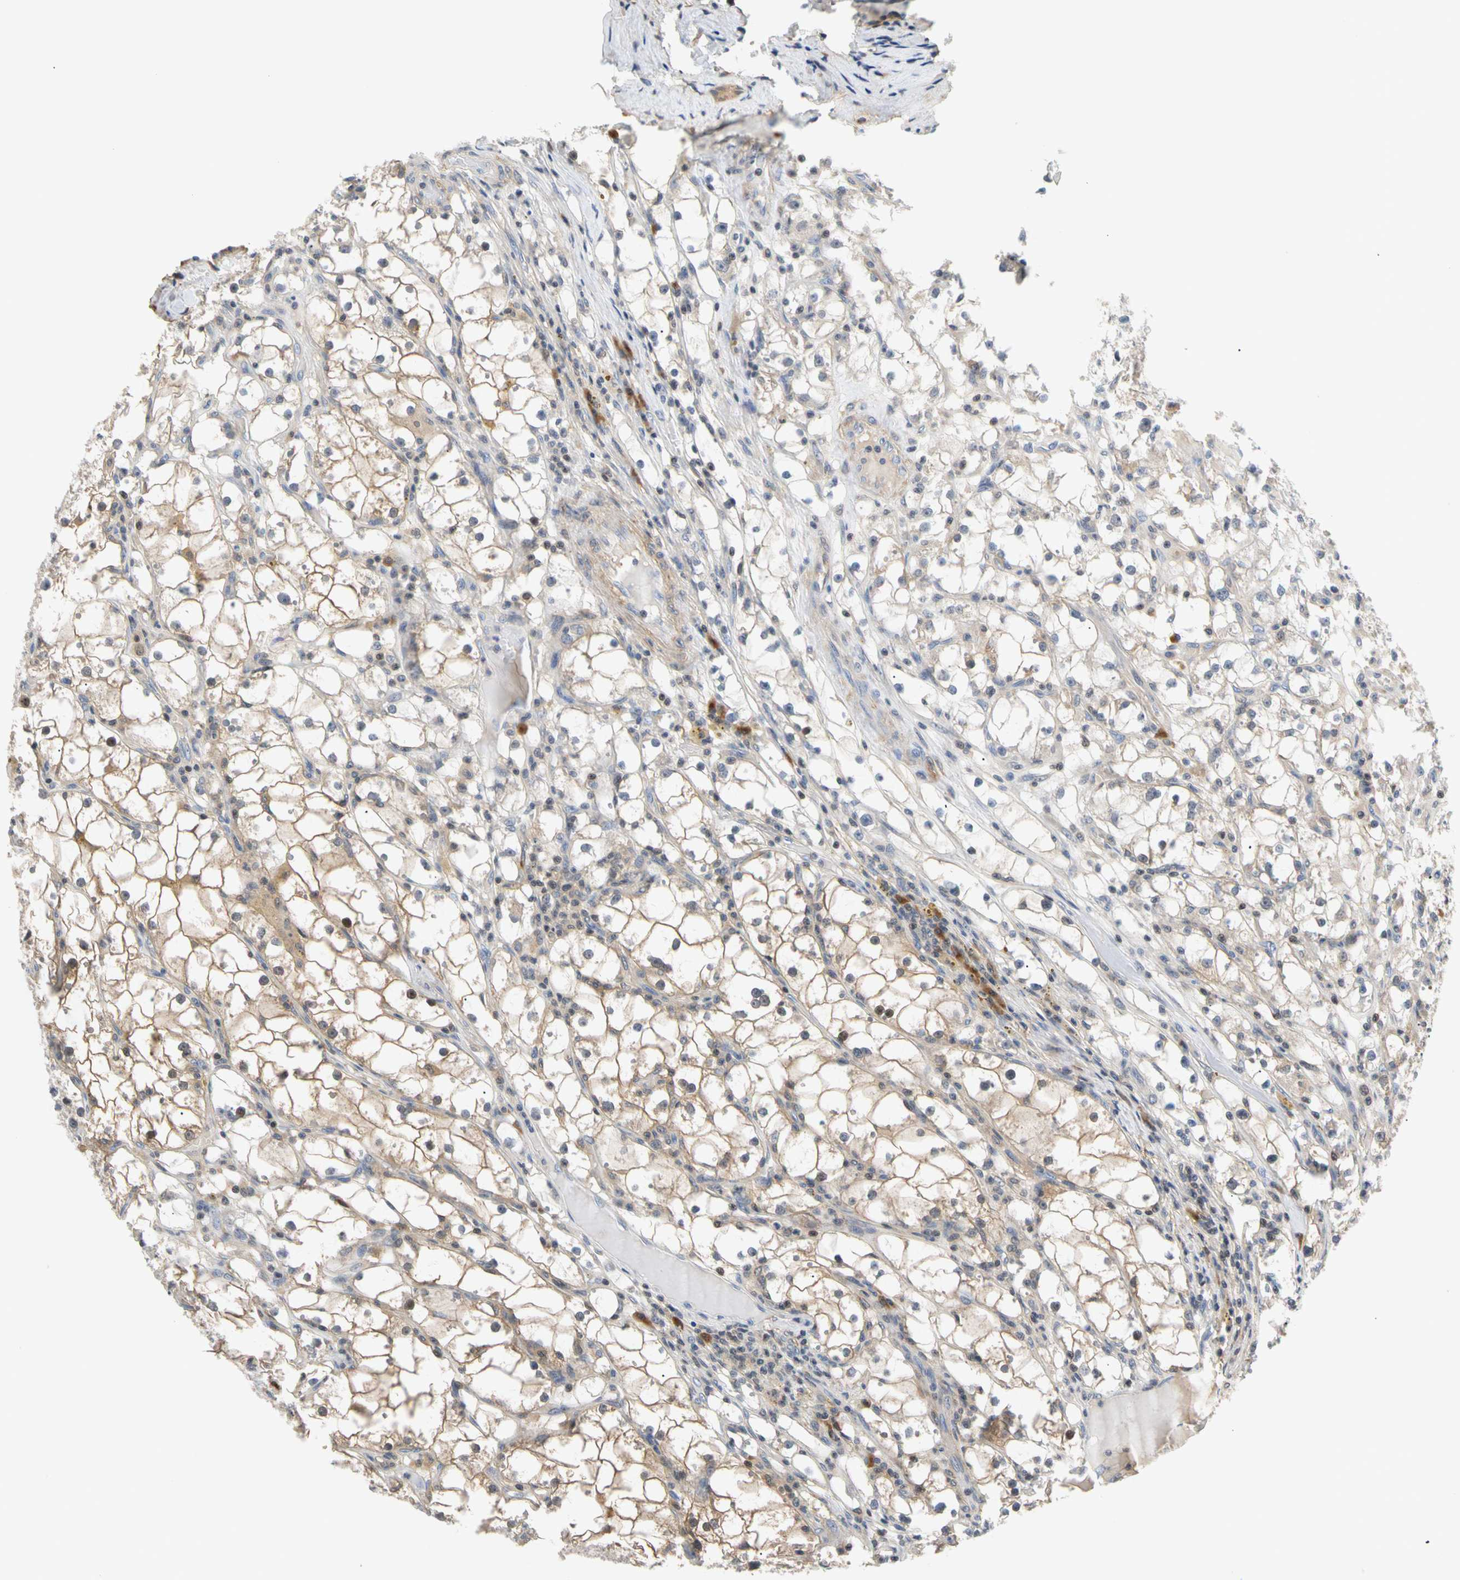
{"staining": {"intensity": "moderate", "quantity": "25%-75%", "location": "cytoplasmic/membranous"}, "tissue": "renal cancer", "cell_type": "Tumor cells", "image_type": "cancer", "snomed": [{"axis": "morphology", "description": "Adenocarcinoma, NOS"}, {"axis": "topography", "description": "Kidney"}], "caption": "This histopathology image displays immunohistochemistry (IHC) staining of renal cancer, with medium moderate cytoplasmic/membranous staining in about 25%-75% of tumor cells.", "gene": "SEC23B", "patient": {"sex": "male", "age": 56}}